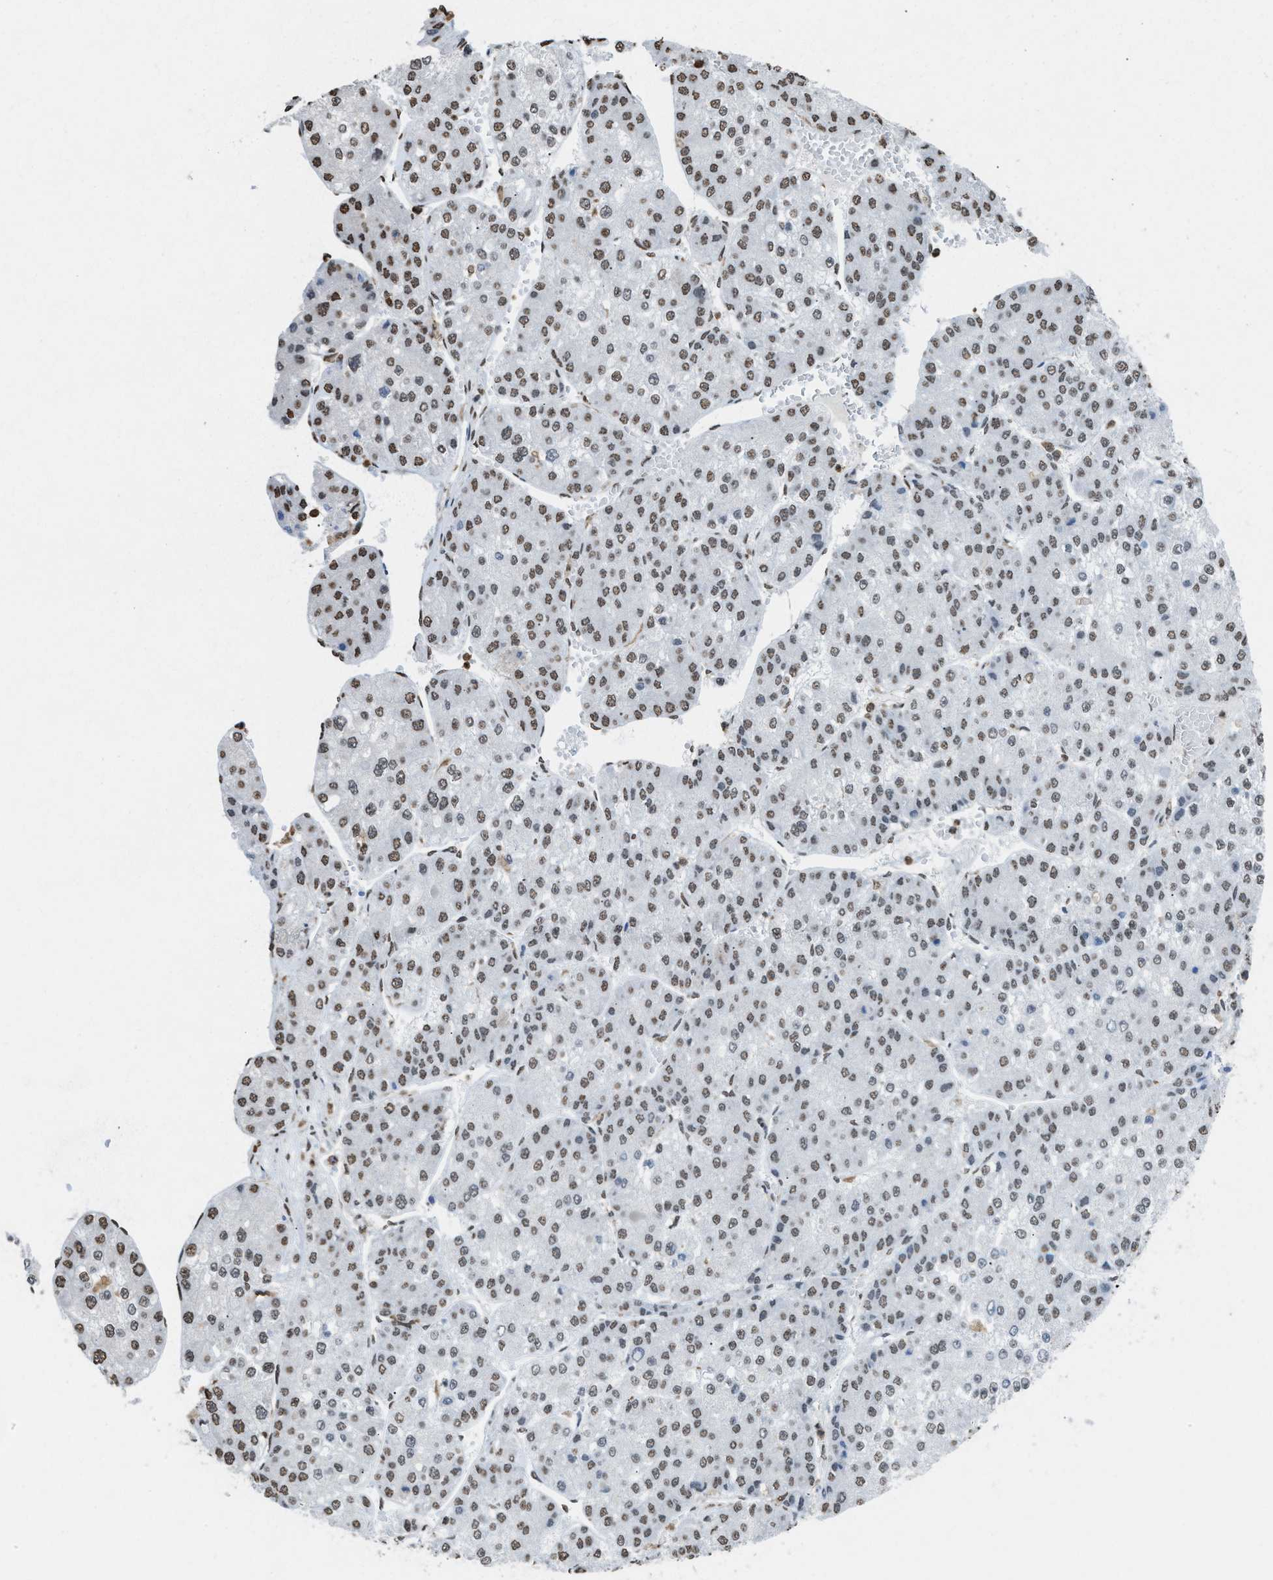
{"staining": {"intensity": "moderate", "quantity": "25%-75%", "location": "nuclear"}, "tissue": "liver cancer", "cell_type": "Tumor cells", "image_type": "cancer", "snomed": [{"axis": "morphology", "description": "Carcinoma, Hepatocellular, NOS"}, {"axis": "topography", "description": "Liver"}], "caption": "The micrograph reveals a brown stain indicating the presence of a protein in the nuclear of tumor cells in liver cancer.", "gene": "NUP88", "patient": {"sex": "female", "age": 73}}